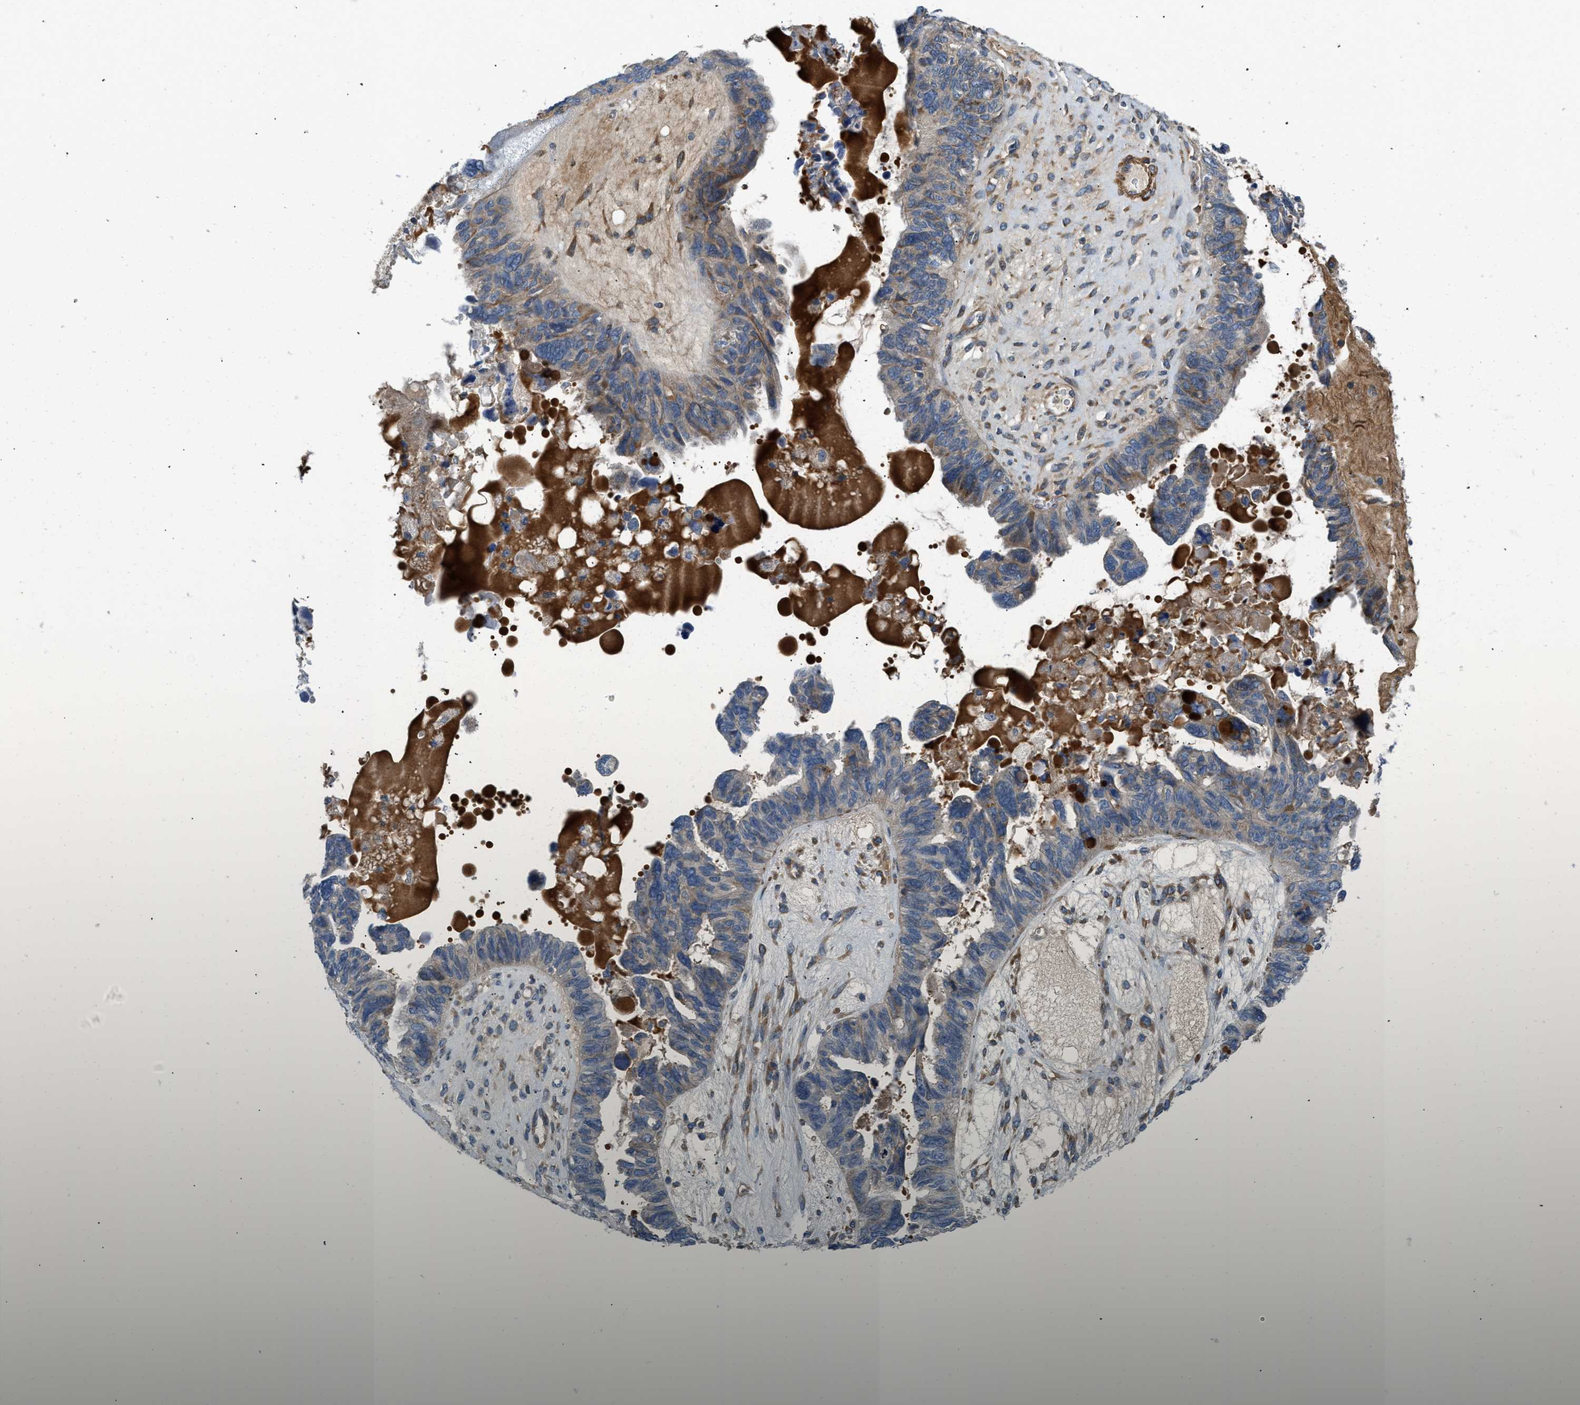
{"staining": {"intensity": "moderate", "quantity": "25%-75%", "location": "cytoplasmic/membranous"}, "tissue": "ovarian cancer", "cell_type": "Tumor cells", "image_type": "cancer", "snomed": [{"axis": "morphology", "description": "Cystadenocarcinoma, serous, NOS"}, {"axis": "topography", "description": "Ovary"}], "caption": "An image showing moderate cytoplasmic/membranous positivity in about 25%-75% of tumor cells in serous cystadenocarcinoma (ovarian), as visualized by brown immunohistochemical staining.", "gene": "BMPR1A", "patient": {"sex": "female", "age": 79}}